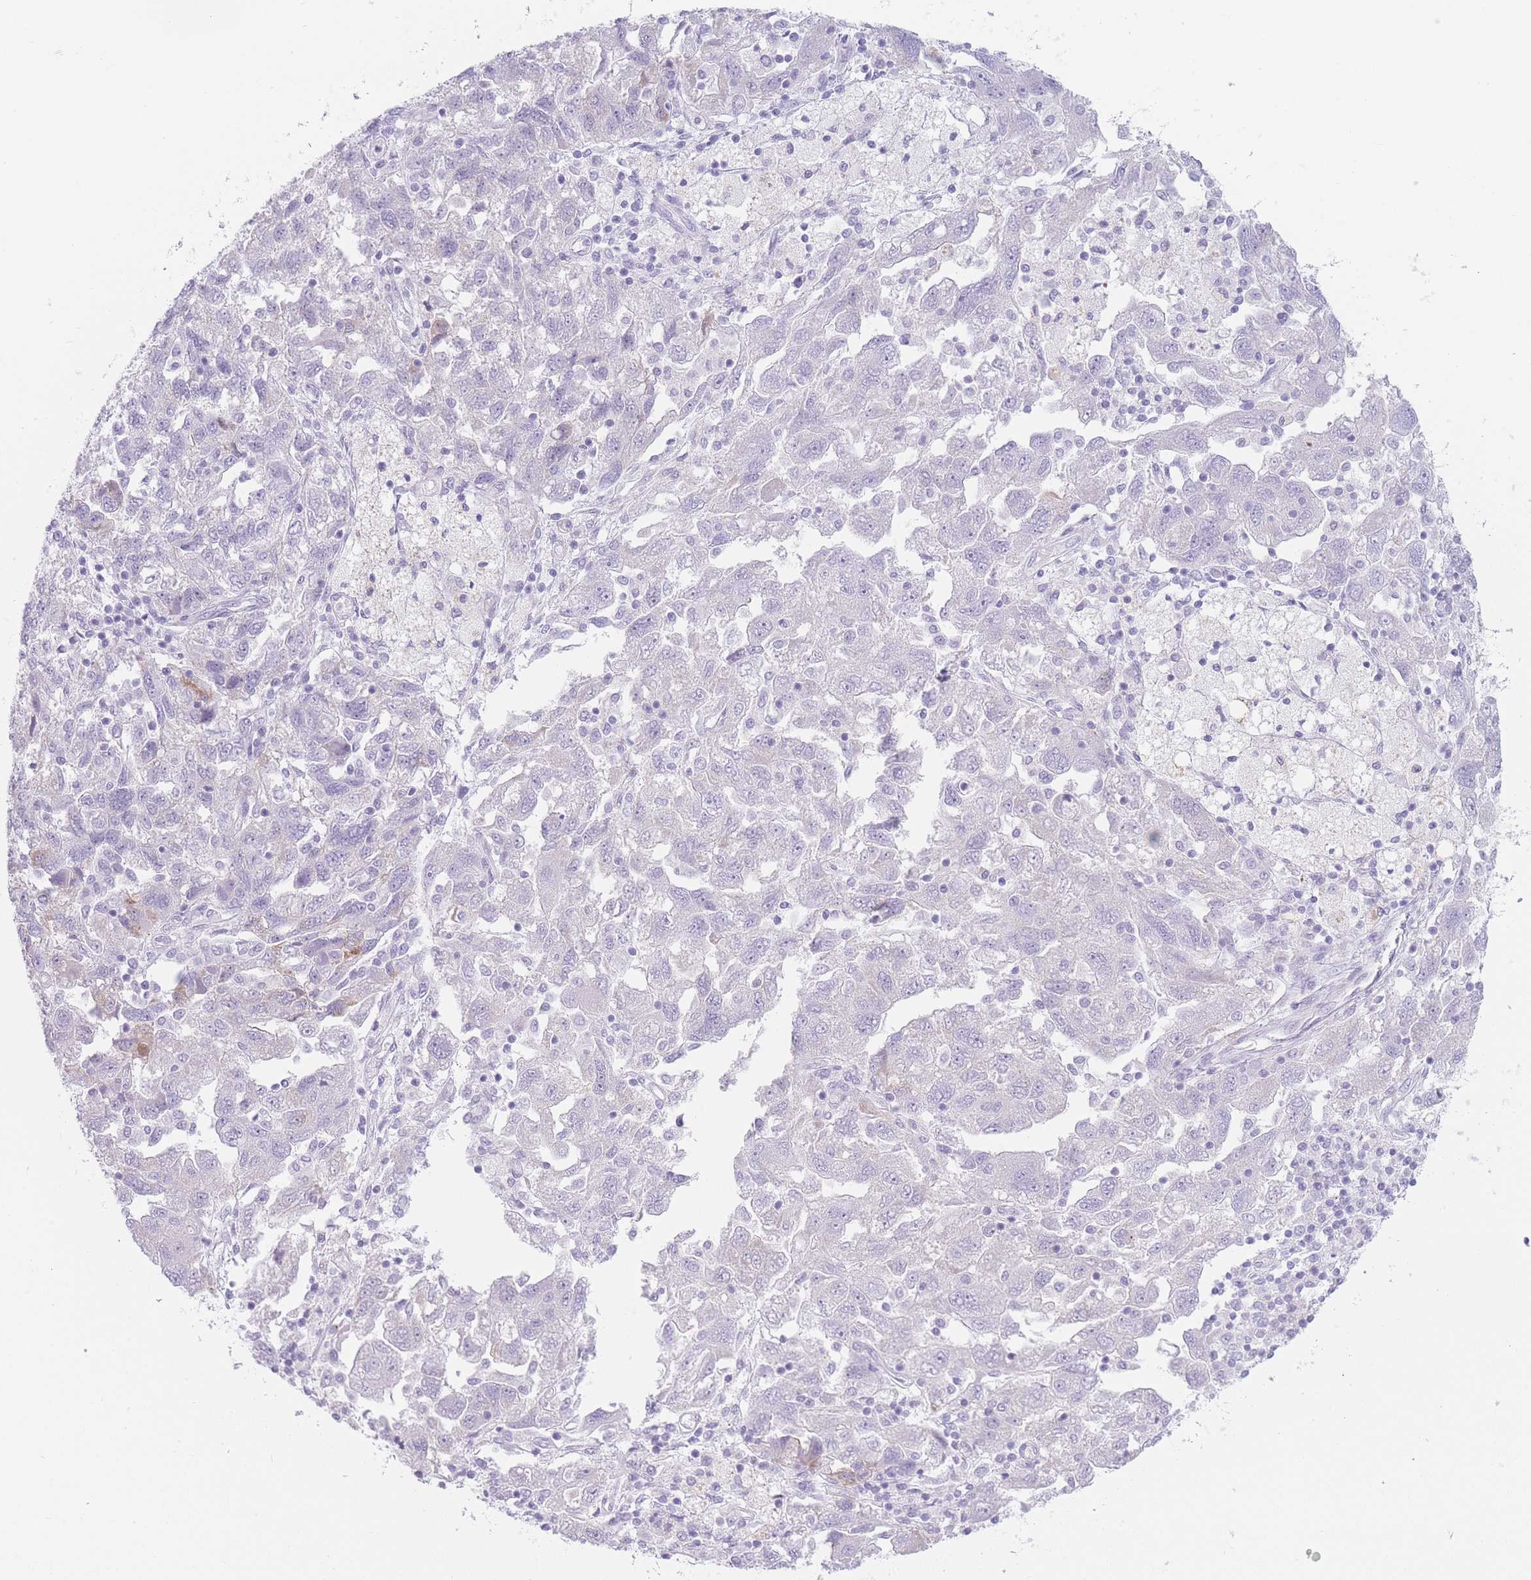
{"staining": {"intensity": "negative", "quantity": "none", "location": "none"}, "tissue": "ovarian cancer", "cell_type": "Tumor cells", "image_type": "cancer", "snomed": [{"axis": "morphology", "description": "Carcinoma, NOS"}, {"axis": "morphology", "description": "Cystadenocarcinoma, serous, NOS"}, {"axis": "topography", "description": "Ovary"}], "caption": "High power microscopy photomicrograph of an immunohistochemistry photomicrograph of serous cystadenocarcinoma (ovarian), revealing no significant expression in tumor cells.", "gene": "IFNA6", "patient": {"sex": "female", "age": 69}}